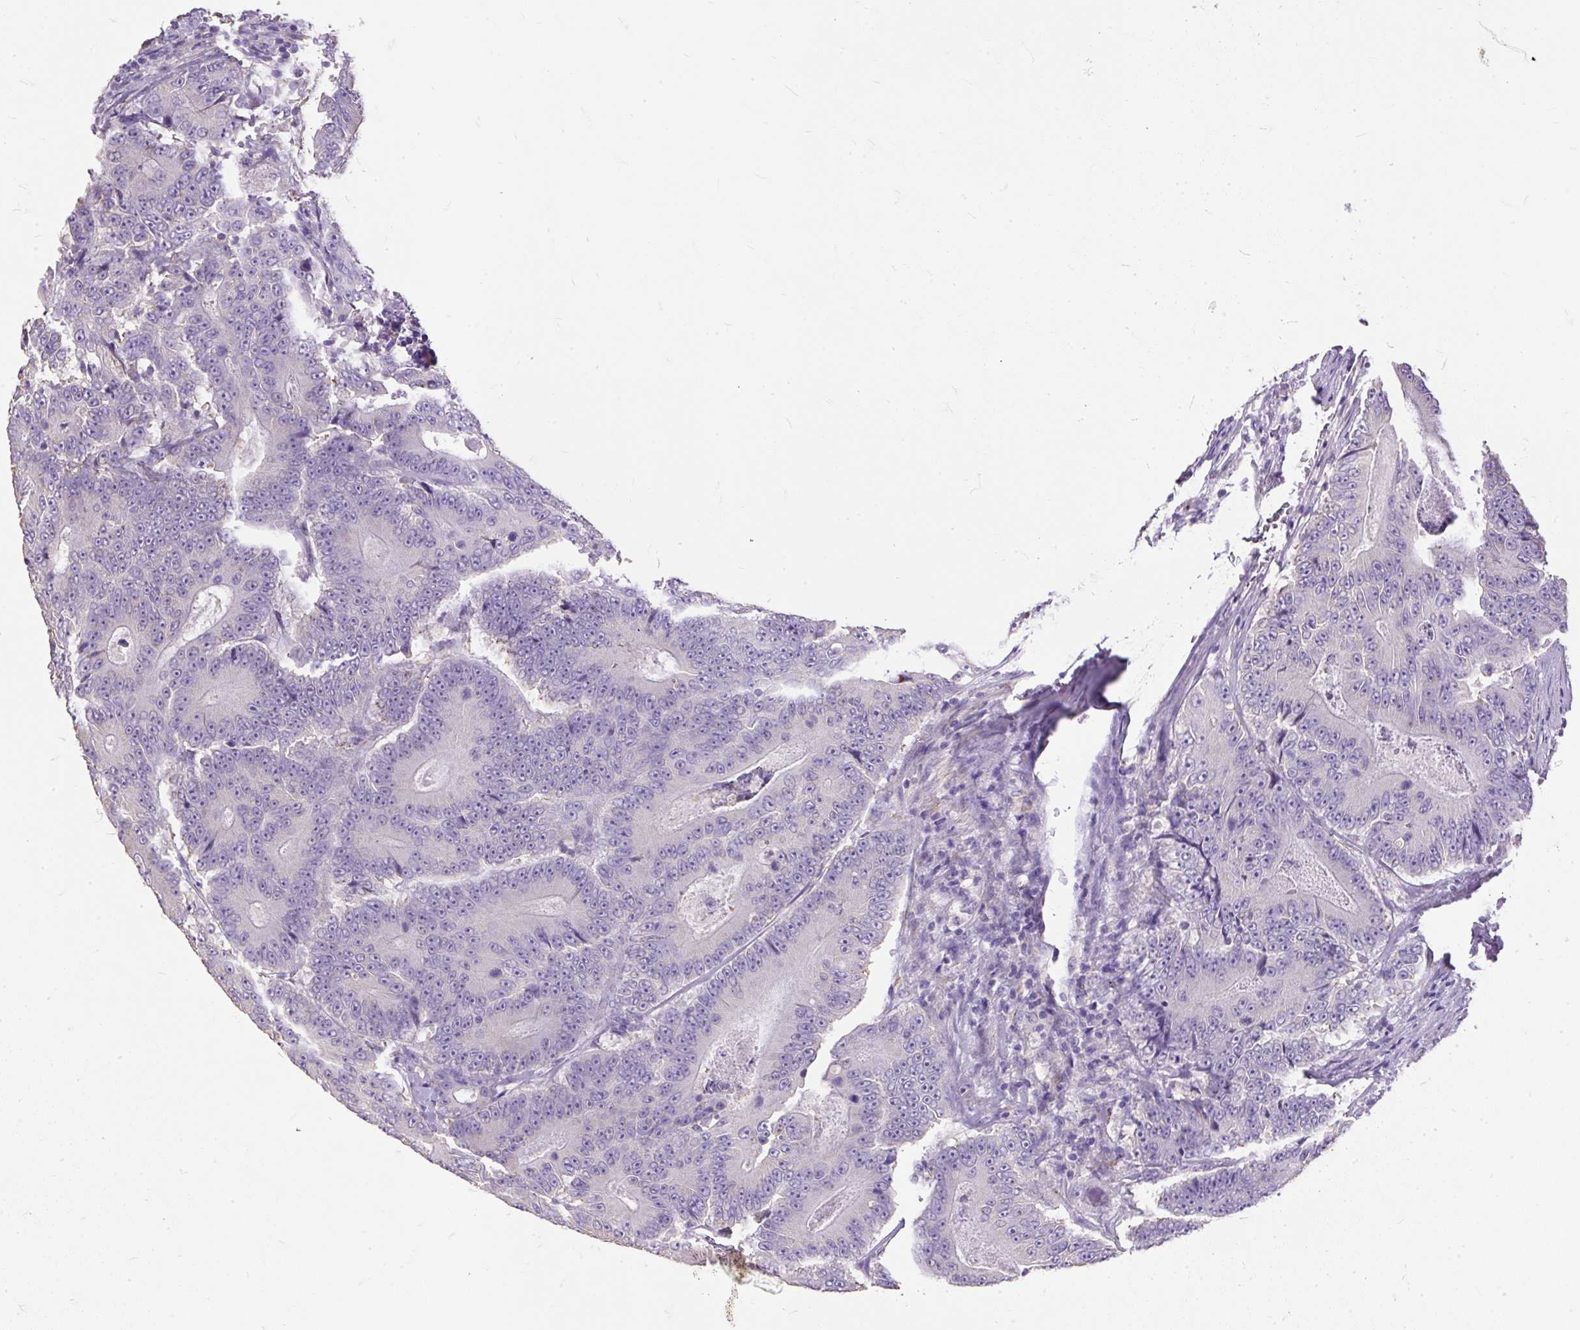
{"staining": {"intensity": "negative", "quantity": "none", "location": "none"}, "tissue": "colorectal cancer", "cell_type": "Tumor cells", "image_type": "cancer", "snomed": [{"axis": "morphology", "description": "Adenocarcinoma, NOS"}, {"axis": "topography", "description": "Colon"}], "caption": "Tumor cells show no significant protein expression in colorectal cancer (adenocarcinoma).", "gene": "GBX1", "patient": {"sex": "male", "age": 83}}